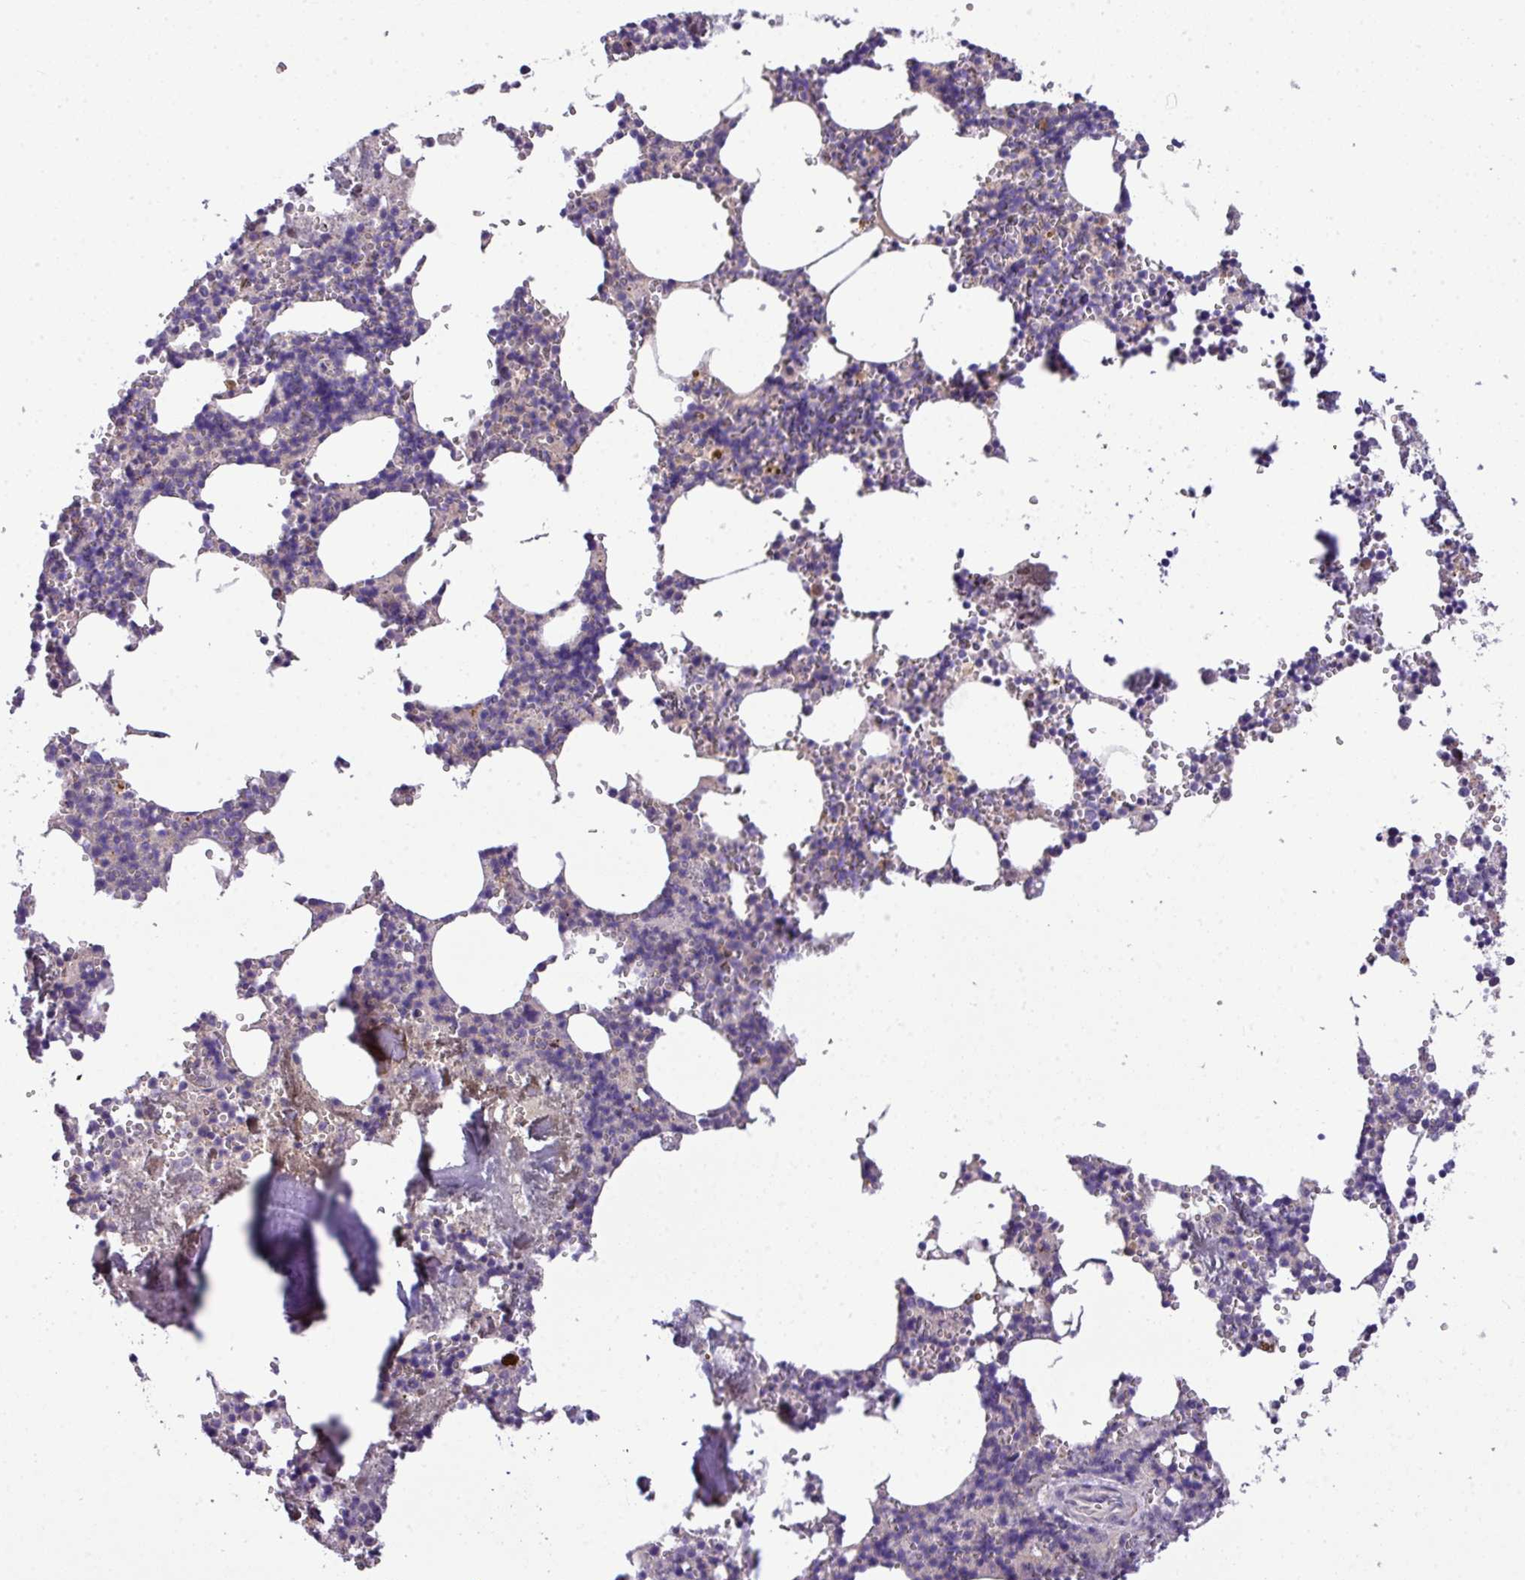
{"staining": {"intensity": "negative", "quantity": "none", "location": "none"}, "tissue": "bone marrow", "cell_type": "Hematopoietic cells", "image_type": "normal", "snomed": [{"axis": "morphology", "description": "Normal tissue, NOS"}, {"axis": "topography", "description": "Bone marrow"}], "caption": "High power microscopy image of an immunohistochemistry image of normal bone marrow, revealing no significant positivity in hematopoietic cells. The staining is performed using DAB brown chromogen with nuclei counter-stained in using hematoxylin.", "gene": "ANXA2R", "patient": {"sex": "male", "age": 54}}